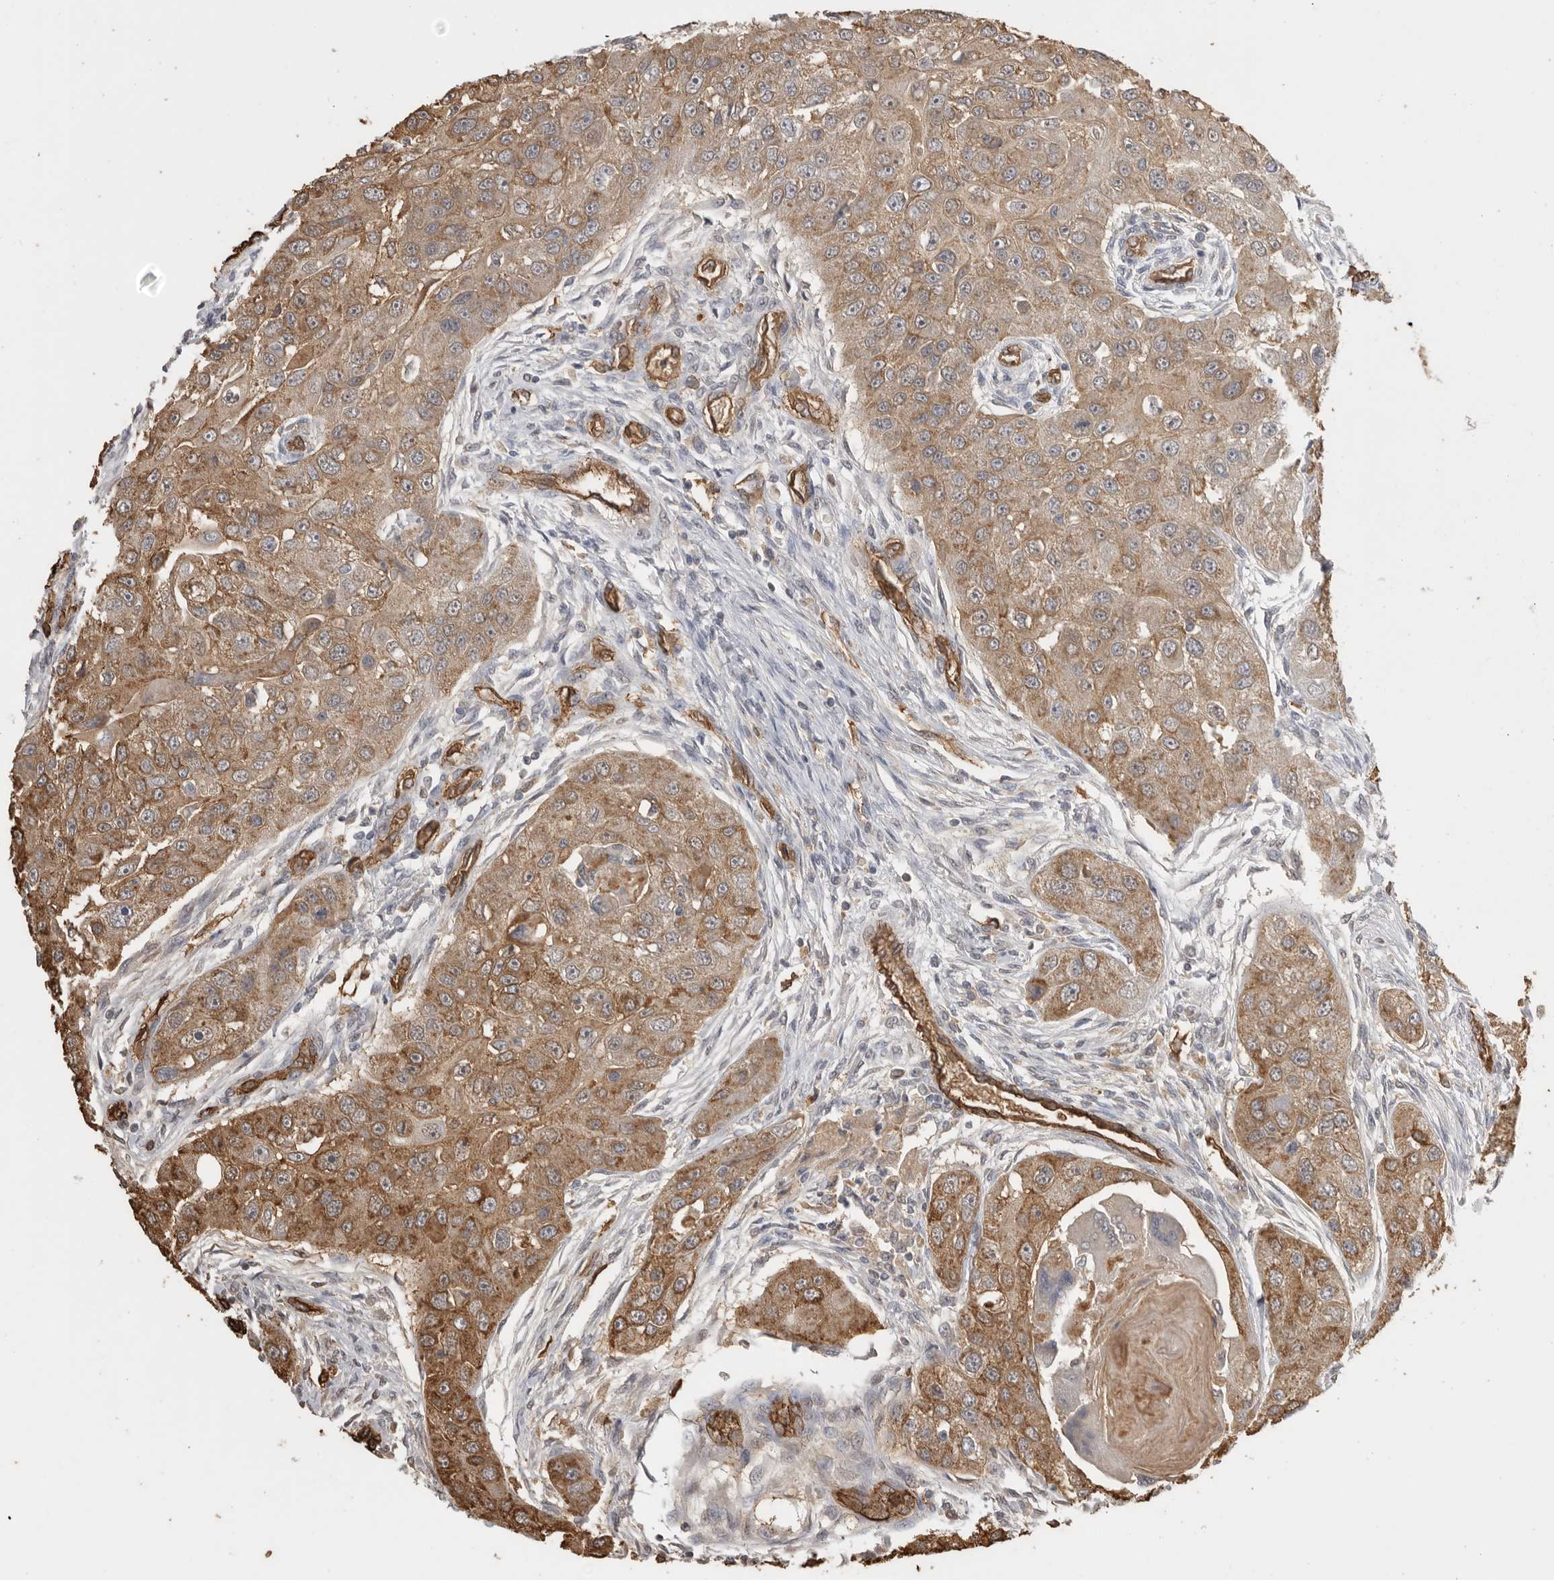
{"staining": {"intensity": "moderate", "quantity": ">75%", "location": "cytoplasmic/membranous"}, "tissue": "head and neck cancer", "cell_type": "Tumor cells", "image_type": "cancer", "snomed": [{"axis": "morphology", "description": "Normal tissue, NOS"}, {"axis": "morphology", "description": "Squamous cell carcinoma, NOS"}, {"axis": "topography", "description": "Skeletal muscle"}, {"axis": "topography", "description": "Head-Neck"}], "caption": "Squamous cell carcinoma (head and neck) stained with a protein marker reveals moderate staining in tumor cells.", "gene": "IL27", "patient": {"sex": "male", "age": 51}}